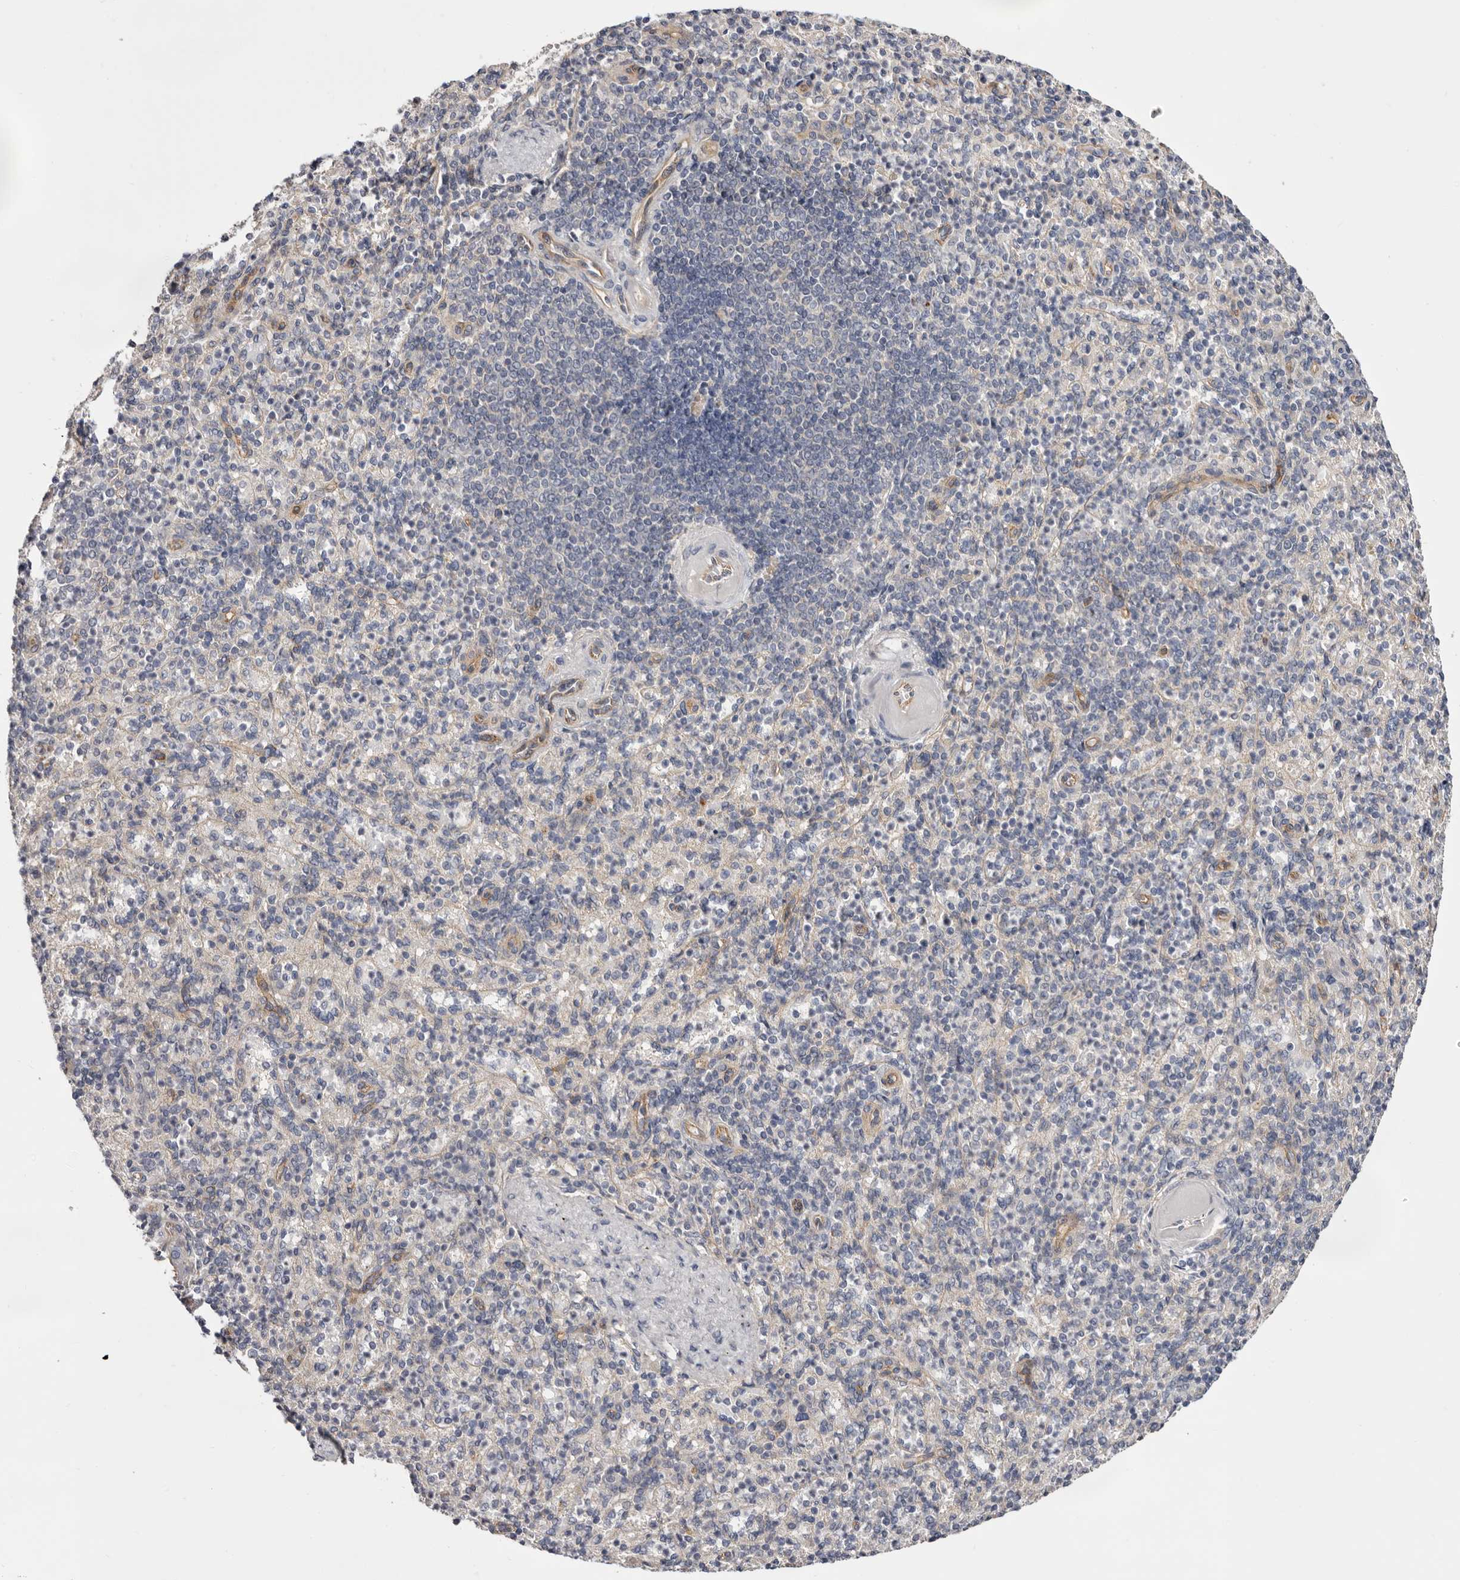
{"staining": {"intensity": "negative", "quantity": "none", "location": "none"}, "tissue": "spleen", "cell_type": "Cells in red pulp", "image_type": "normal", "snomed": [{"axis": "morphology", "description": "Normal tissue, NOS"}, {"axis": "topography", "description": "Spleen"}], "caption": "Cells in red pulp show no significant protein expression in normal spleen.", "gene": "PANK4", "patient": {"sex": "female", "age": 74}}